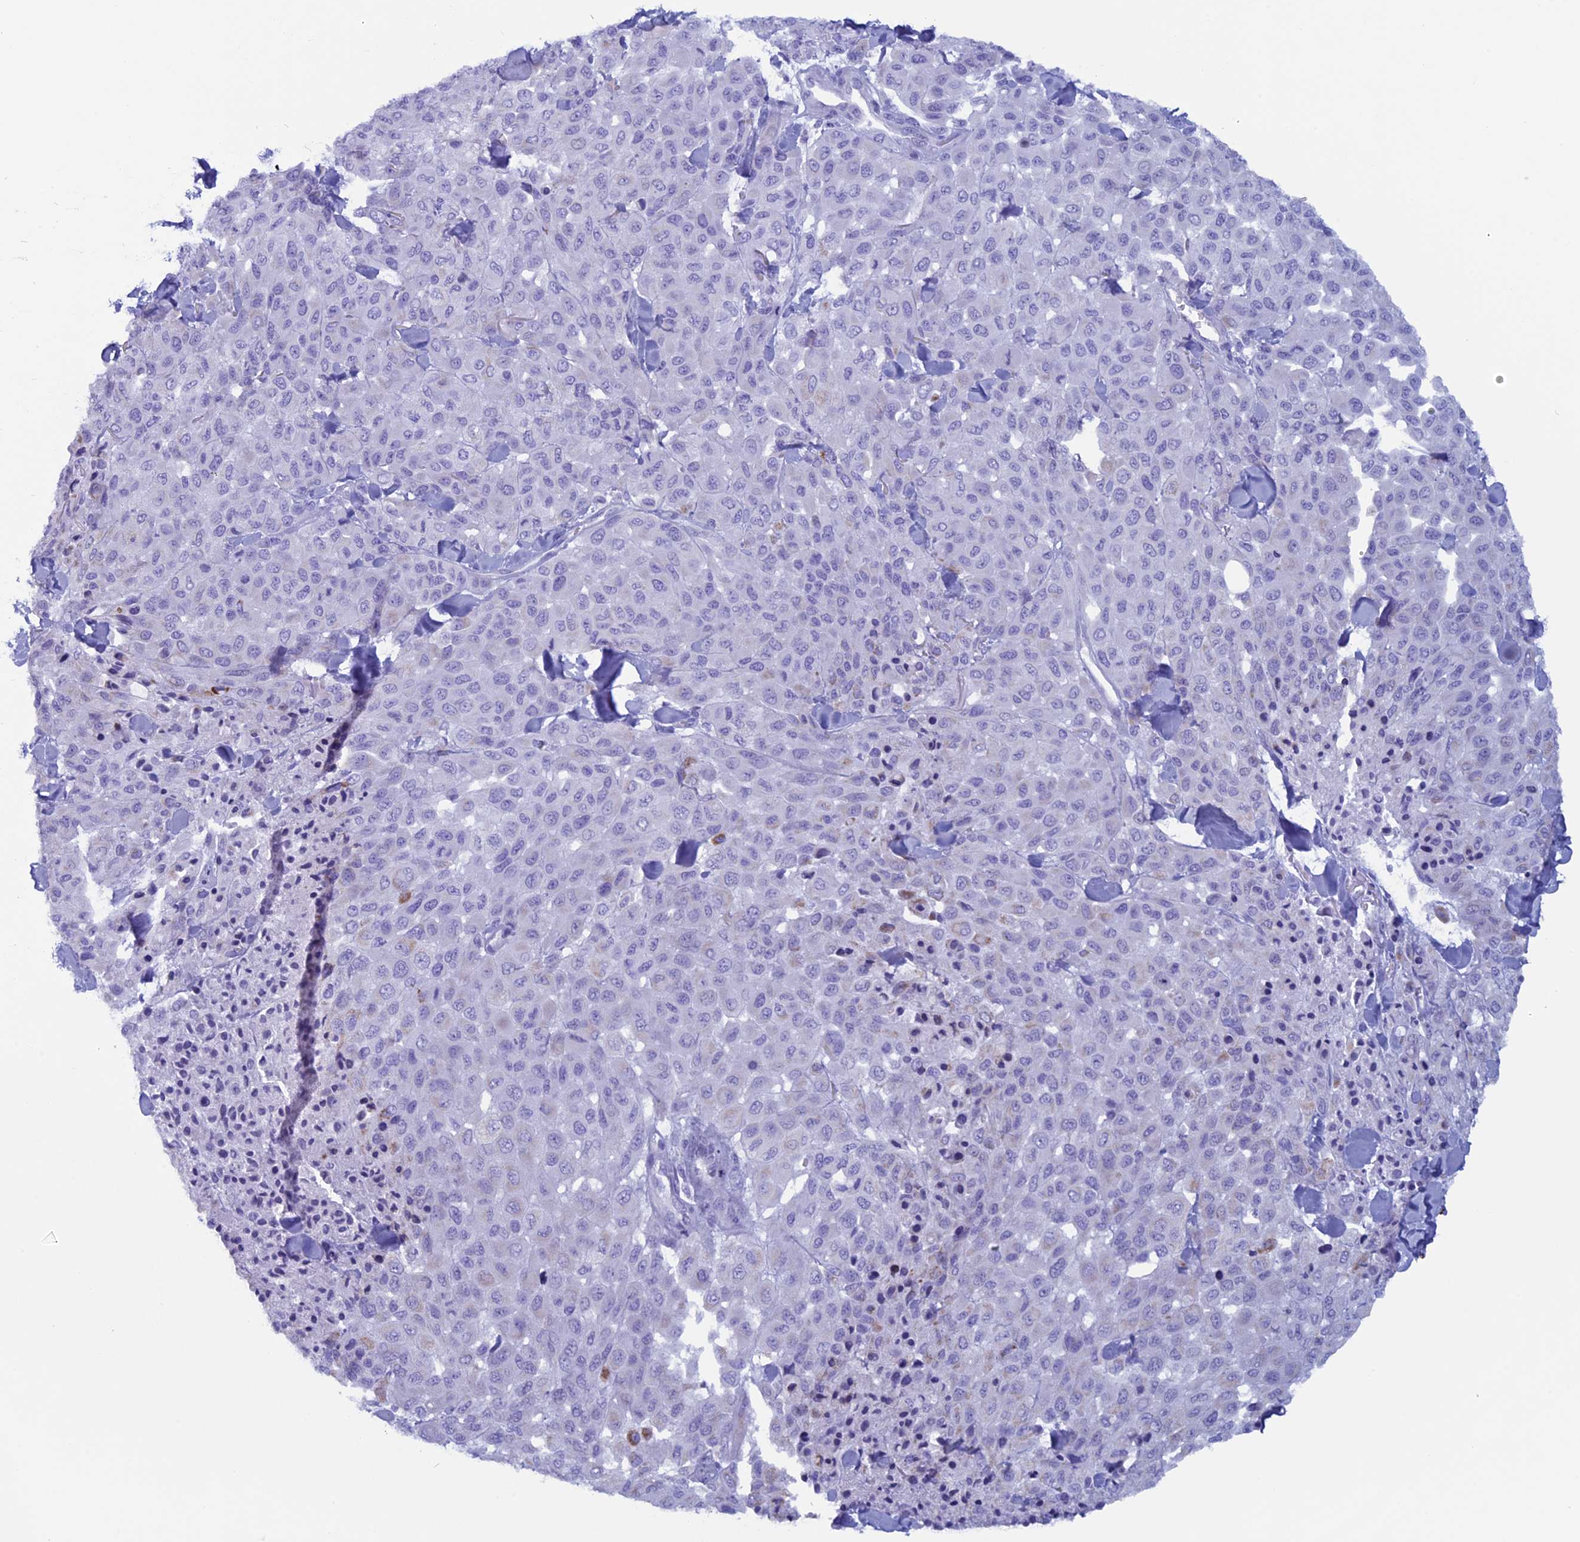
{"staining": {"intensity": "negative", "quantity": "none", "location": "none"}, "tissue": "melanoma", "cell_type": "Tumor cells", "image_type": "cancer", "snomed": [{"axis": "morphology", "description": "Malignant melanoma, Metastatic site"}, {"axis": "topography", "description": "Skin"}], "caption": "Immunohistochemical staining of human melanoma exhibits no significant expression in tumor cells. (Brightfield microscopy of DAB (3,3'-diaminobenzidine) IHC at high magnification).", "gene": "ZNF563", "patient": {"sex": "female", "age": 81}}